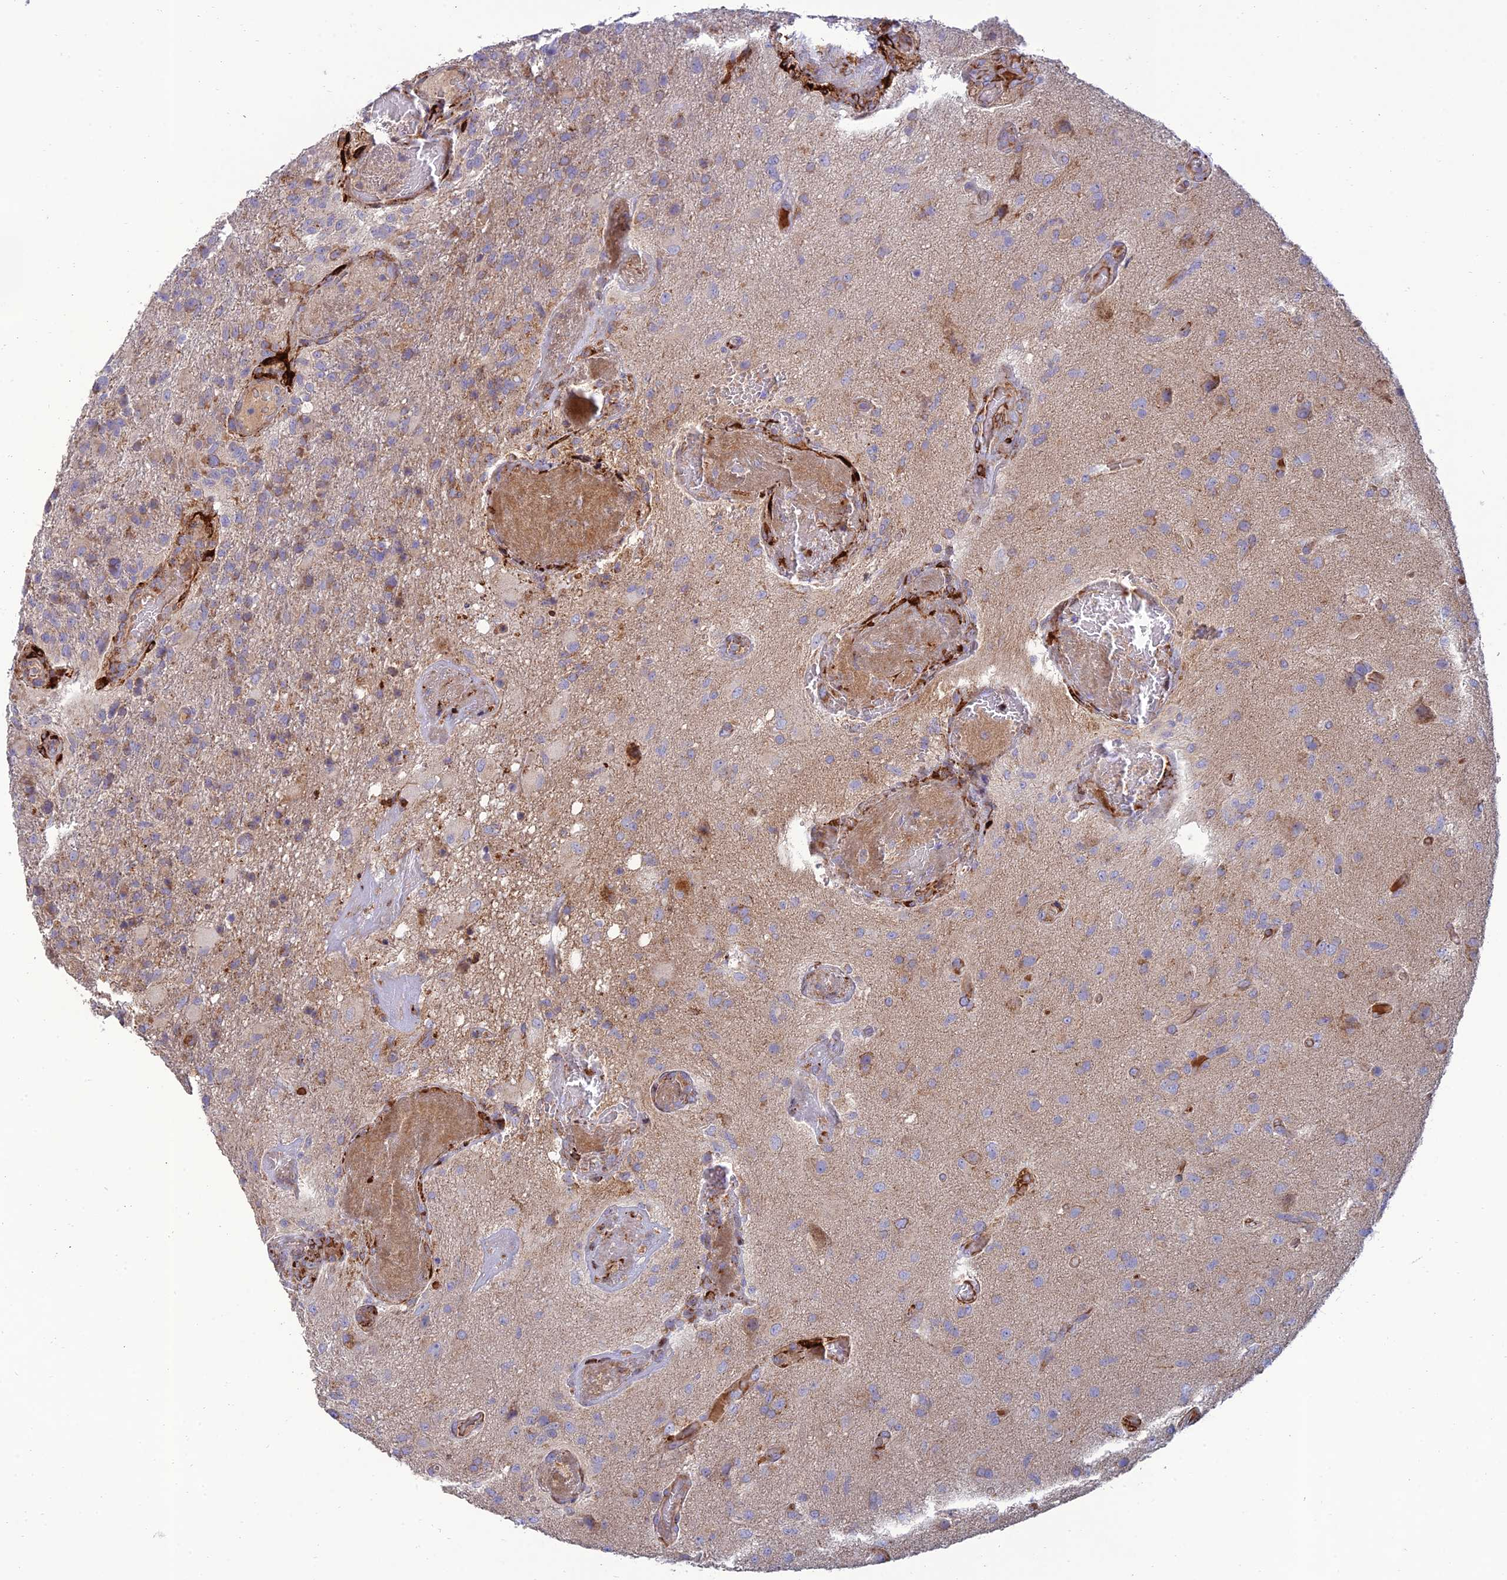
{"staining": {"intensity": "weak", "quantity": "25%-75%", "location": "cytoplasmic/membranous"}, "tissue": "glioma", "cell_type": "Tumor cells", "image_type": "cancer", "snomed": [{"axis": "morphology", "description": "Glioma, malignant, High grade"}, {"axis": "topography", "description": "Brain"}], "caption": "Brown immunohistochemical staining in malignant high-grade glioma exhibits weak cytoplasmic/membranous expression in about 25%-75% of tumor cells.", "gene": "RCN3", "patient": {"sex": "female", "age": 74}}